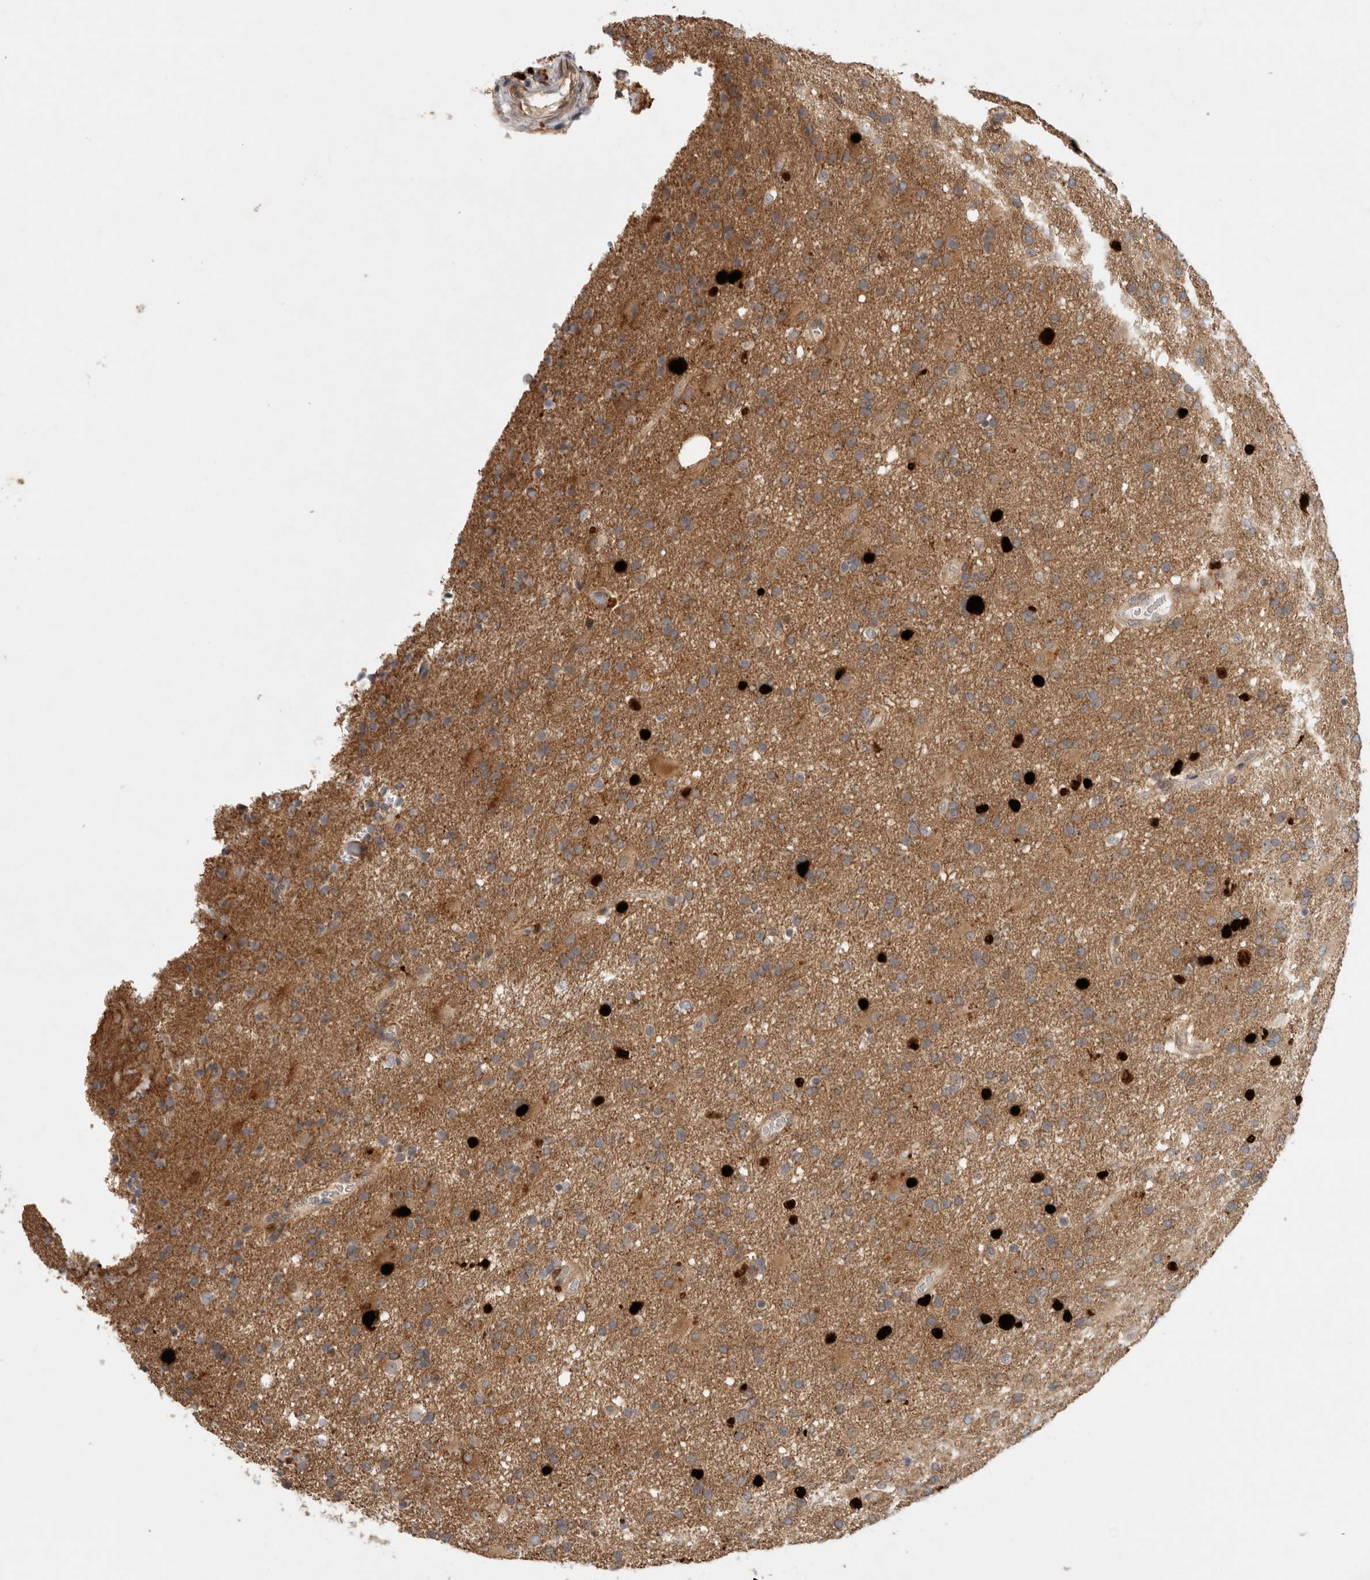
{"staining": {"intensity": "weak", "quantity": "25%-75%", "location": "cytoplasmic/membranous"}, "tissue": "glioma", "cell_type": "Tumor cells", "image_type": "cancer", "snomed": [{"axis": "morphology", "description": "Glioma, malignant, High grade"}, {"axis": "topography", "description": "Brain"}], "caption": "Immunohistochemistry (IHC) staining of glioma, which shows low levels of weak cytoplasmic/membranous positivity in approximately 25%-75% of tumor cells indicating weak cytoplasmic/membranous protein expression. The staining was performed using DAB (brown) for protein detection and nuclei were counterstained in hematoxylin (blue).", "gene": "INSRR", "patient": {"sex": "male", "age": 72}}